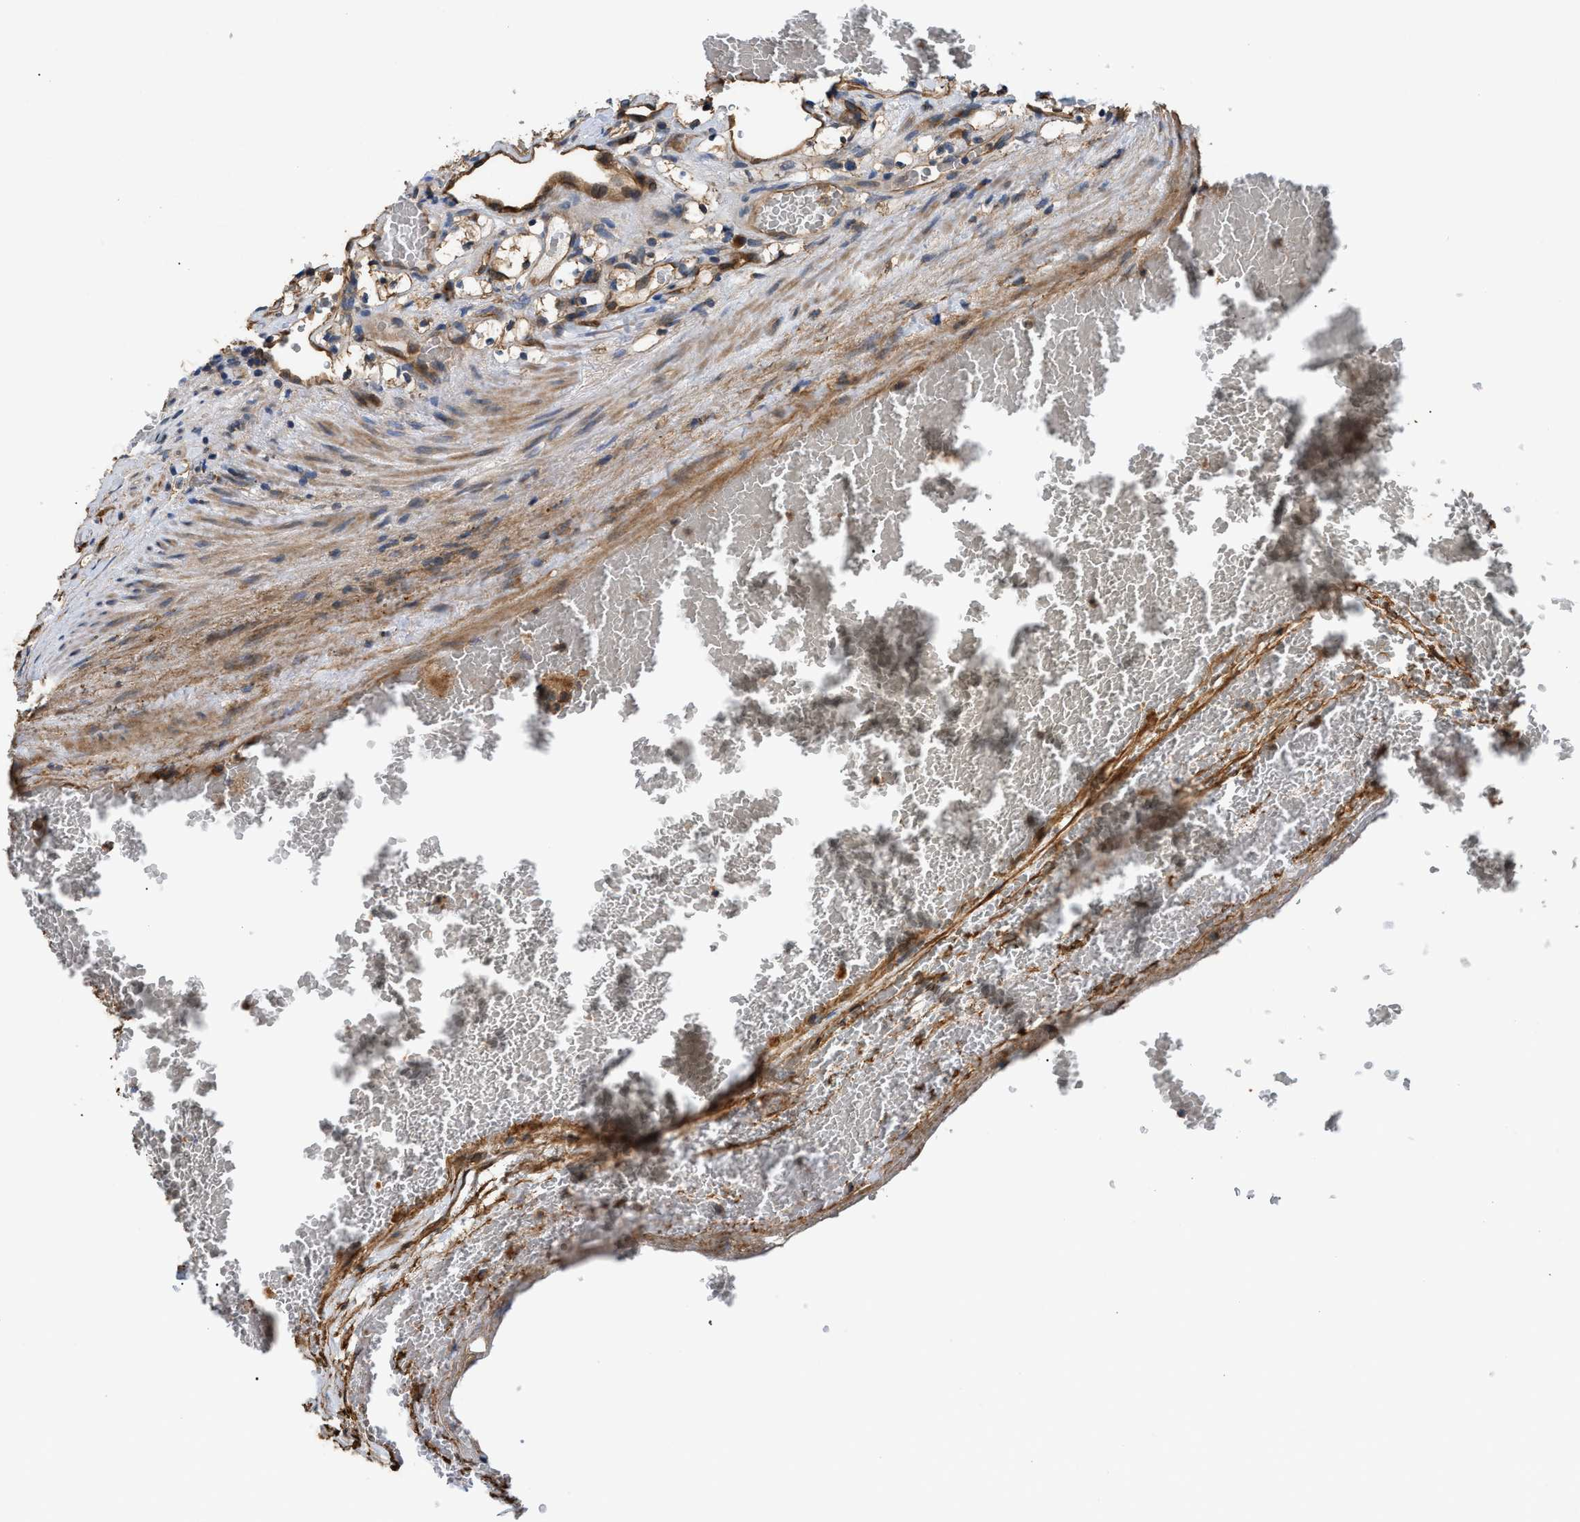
{"staining": {"intensity": "moderate", "quantity": ">75%", "location": "cytoplasmic/membranous"}, "tissue": "renal cancer", "cell_type": "Tumor cells", "image_type": "cancer", "snomed": [{"axis": "morphology", "description": "Adenocarcinoma, NOS"}, {"axis": "topography", "description": "Kidney"}], "caption": "Moderate cytoplasmic/membranous positivity for a protein is present in approximately >75% of tumor cells of adenocarcinoma (renal) using immunohistochemistry.", "gene": "DDHD2", "patient": {"sex": "female", "age": 69}}